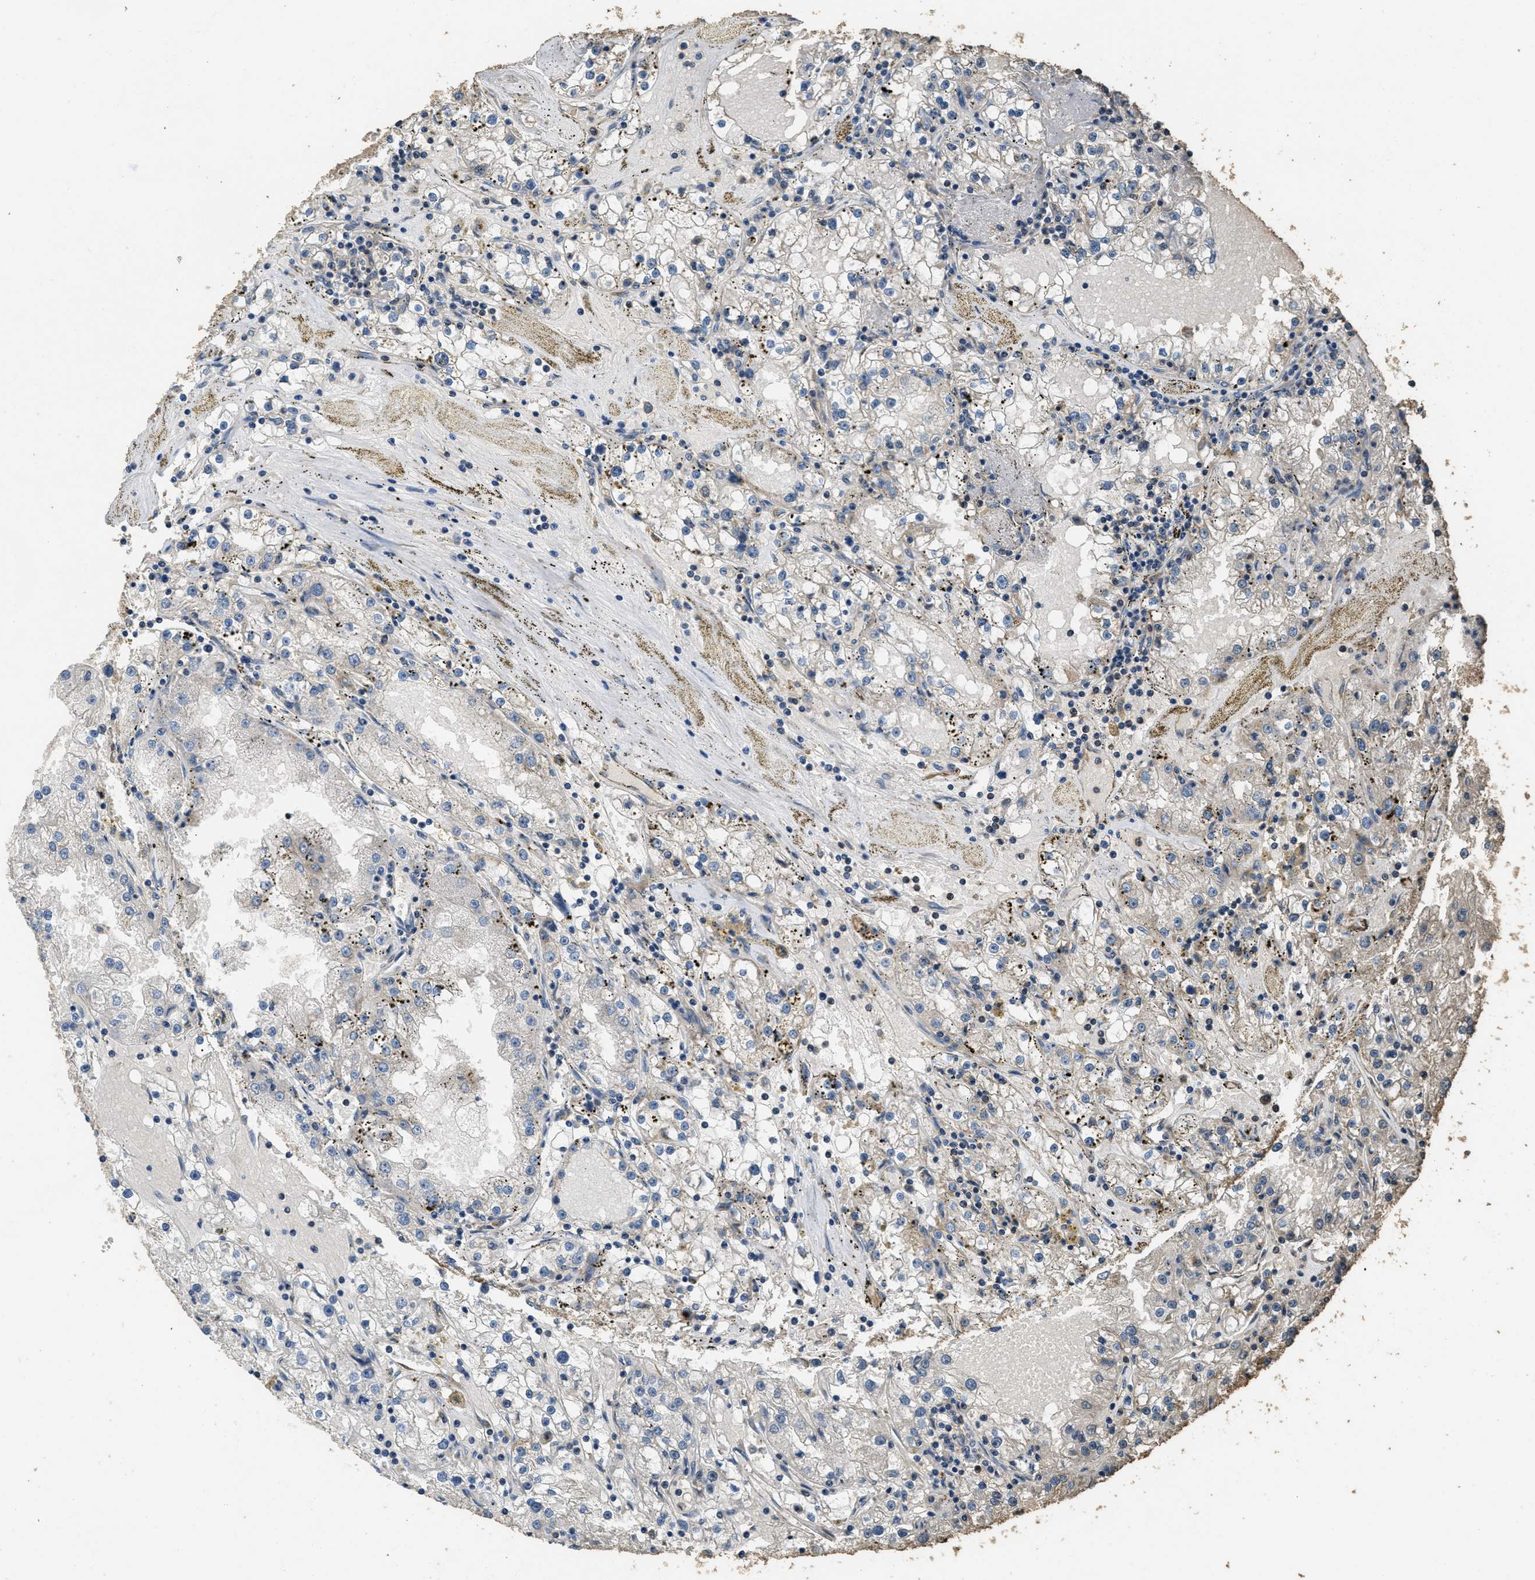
{"staining": {"intensity": "negative", "quantity": "none", "location": "none"}, "tissue": "renal cancer", "cell_type": "Tumor cells", "image_type": "cancer", "snomed": [{"axis": "morphology", "description": "Adenocarcinoma, NOS"}, {"axis": "topography", "description": "Kidney"}], "caption": "Immunohistochemistry (IHC) of human renal cancer (adenocarcinoma) shows no positivity in tumor cells.", "gene": "CYRIA", "patient": {"sex": "male", "age": 56}}